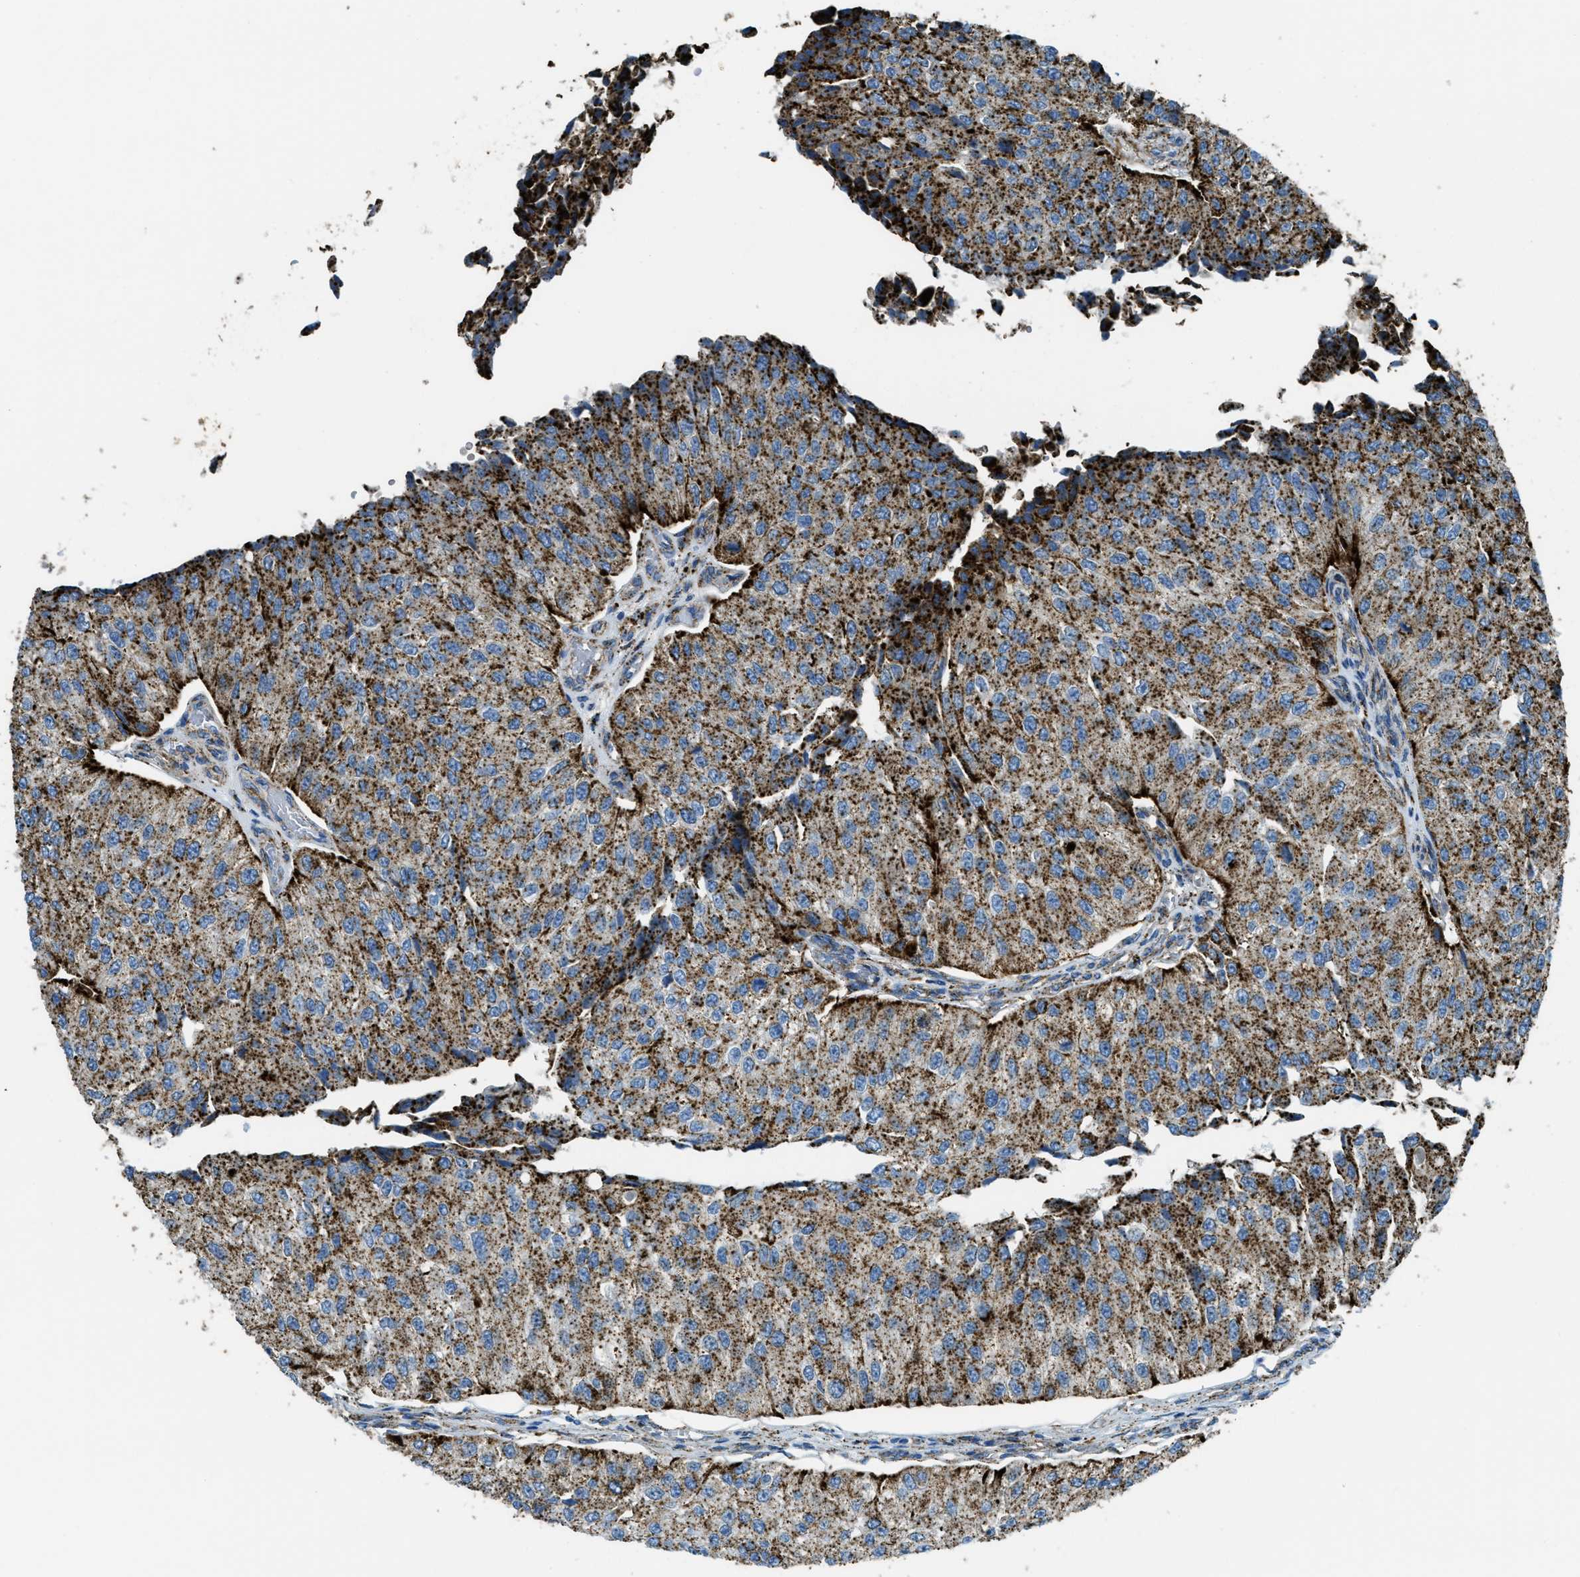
{"staining": {"intensity": "strong", "quantity": ">75%", "location": "cytoplasmic/membranous"}, "tissue": "urothelial cancer", "cell_type": "Tumor cells", "image_type": "cancer", "snomed": [{"axis": "morphology", "description": "Urothelial carcinoma, High grade"}, {"axis": "topography", "description": "Kidney"}, {"axis": "topography", "description": "Urinary bladder"}], "caption": "DAB (3,3'-diaminobenzidine) immunohistochemical staining of urothelial cancer exhibits strong cytoplasmic/membranous protein positivity in about >75% of tumor cells. (IHC, brightfield microscopy, high magnification).", "gene": "SCARB2", "patient": {"sex": "male", "age": 77}}